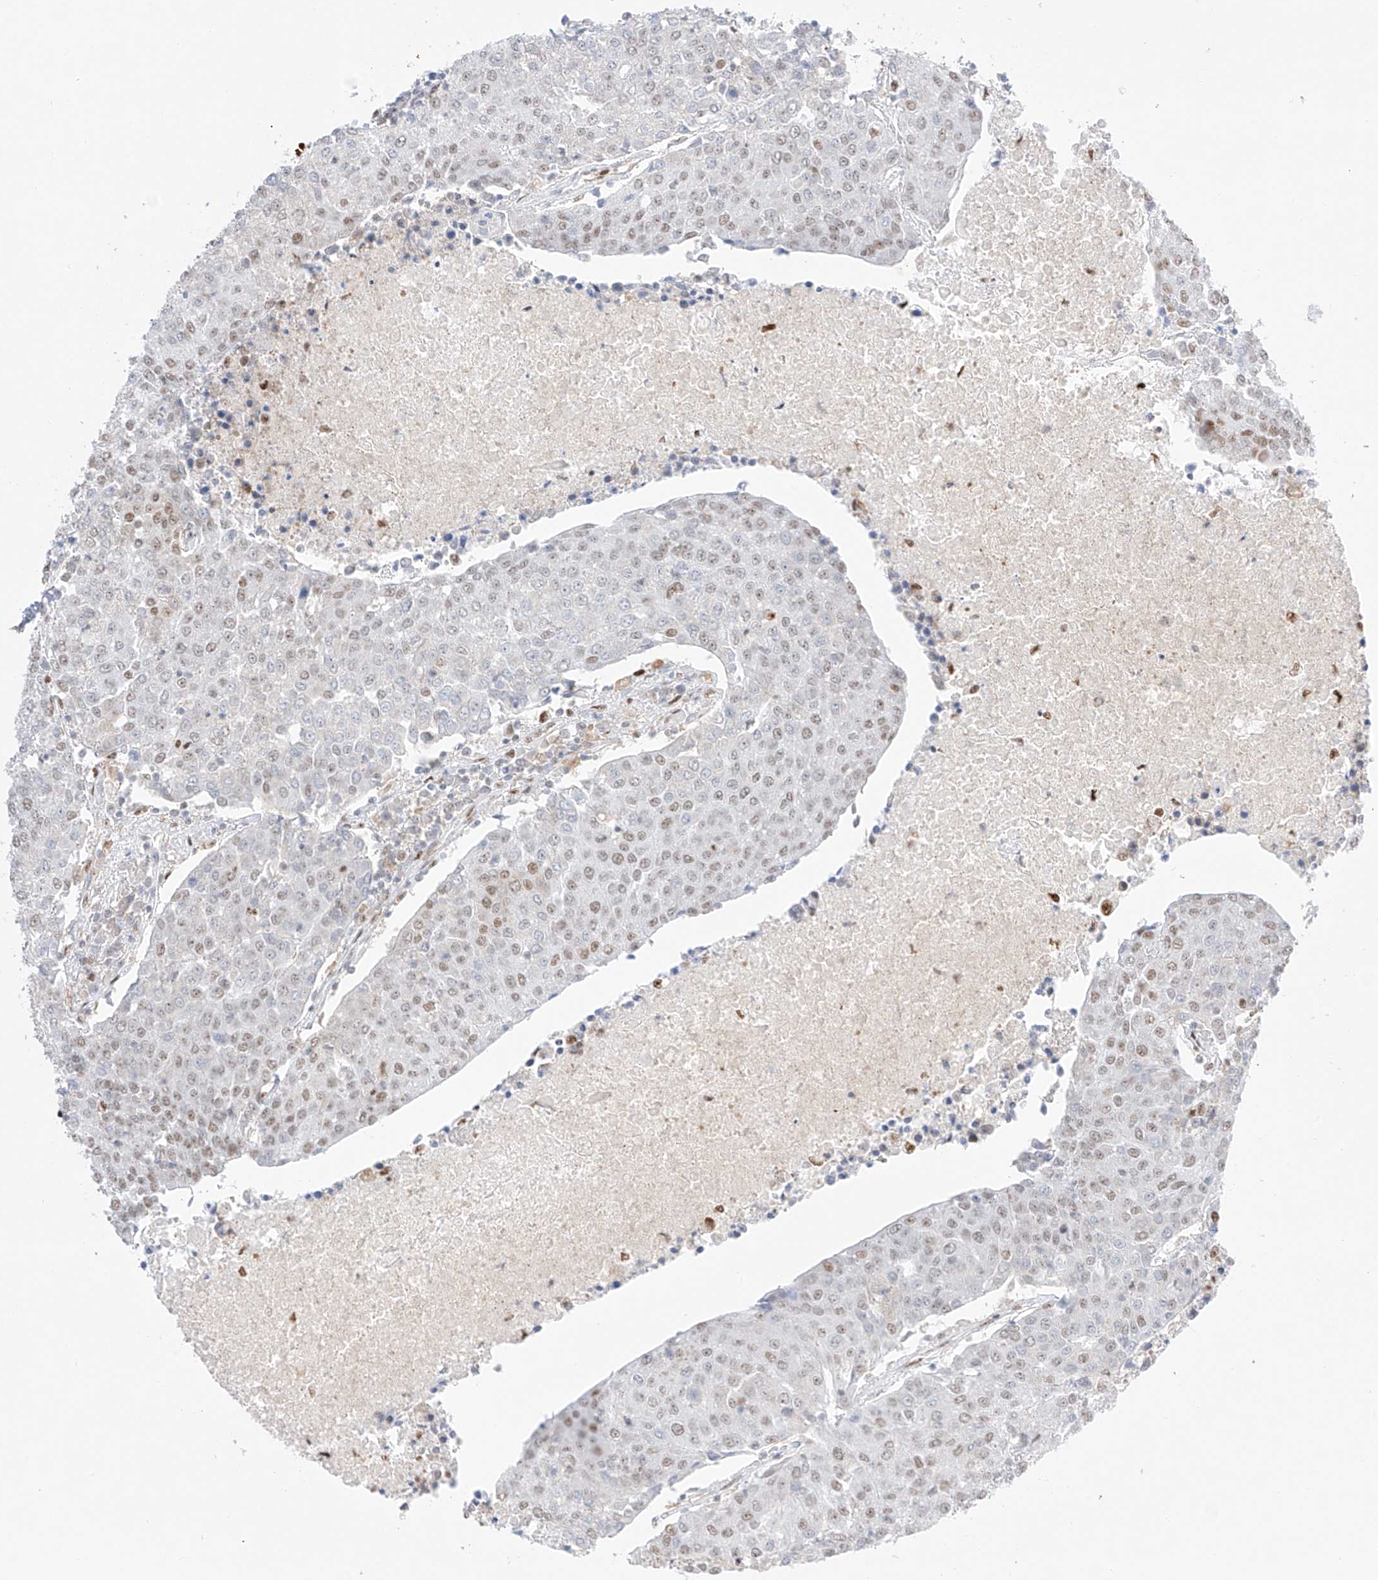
{"staining": {"intensity": "moderate", "quantity": "<25%", "location": "nuclear"}, "tissue": "urothelial cancer", "cell_type": "Tumor cells", "image_type": "cancer", "snomed": [{"axis": "morphology", "description": "Urothelial carcinoma, High grade"}, {"axis": "topography", "description": "Urinary bladder"}], "caption": "This is an image of immunohistochemistry (IHC) staining of urothelial cancer, which shows moderate positivity in the nuclear of tumor cells.", "gene": "APIP", "patient": {"sex": "female", "age": 85}}